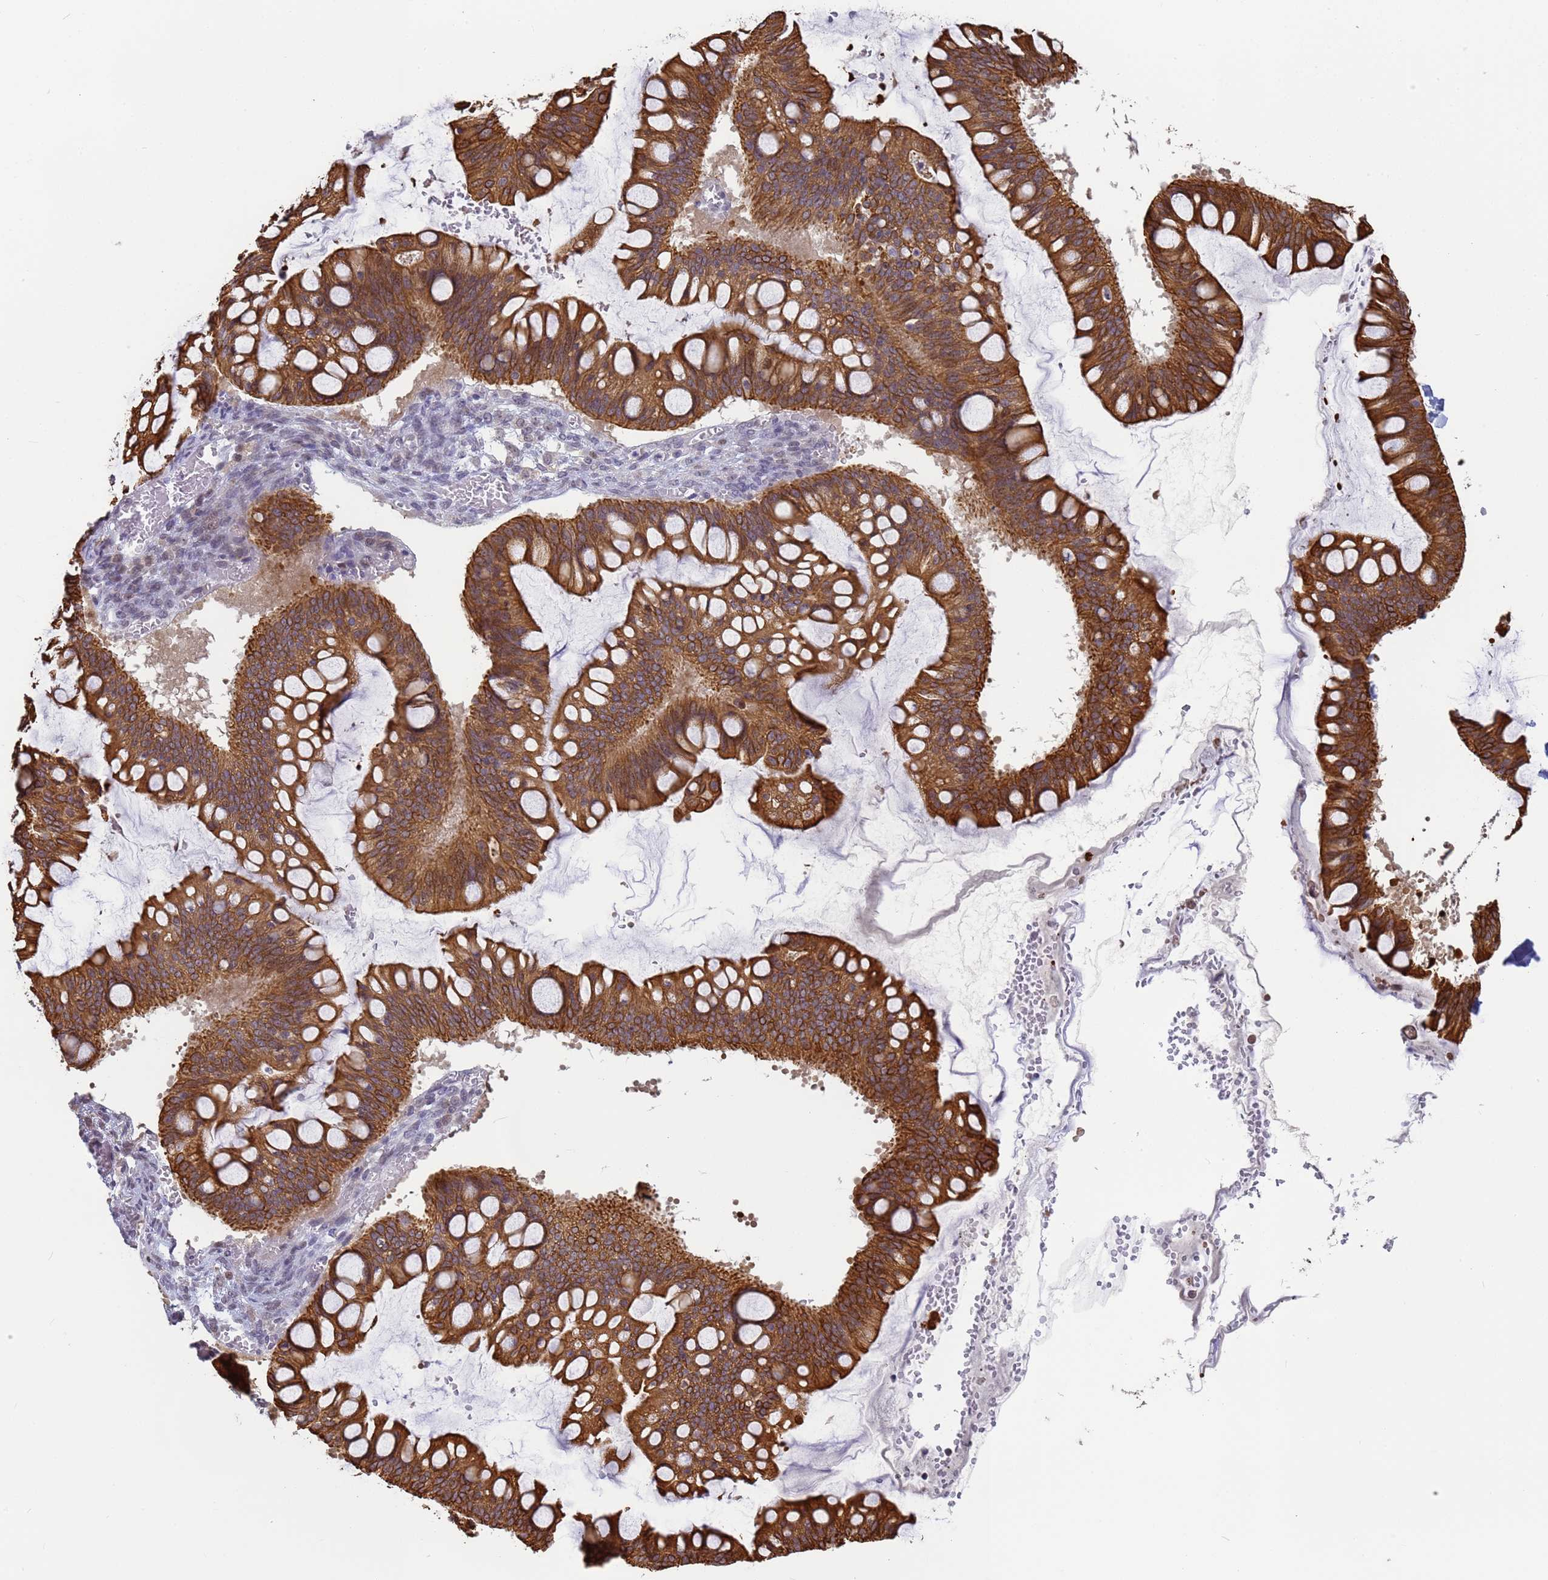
{"staining": {"intensity": "strong", "quantity": ">75%", "location": "cytoplasmic/membranous"}, "tissue": "ovarian cancer", "cell_type": "Tumor cells", "image_type": "cancer", "snomed": [{"axis": "morphology", "description": "Cystadenocarcinoma, mucinous, NOS"}, {"axis": "topography", "description": "Ovary"}], "caption": "Tumor cells exhibit high levels of strong cytoplasmic/membranous expression in approximately >75% of cells in ovarian cancer (mucinous cystadenocarcinoma). (DAB (3,3'-diaminobenzidine) IHC, brown staining for protein, blue staining for nuclei).", "gene": "VWA3A", "patient": {"sex": "female", "age": 73}}